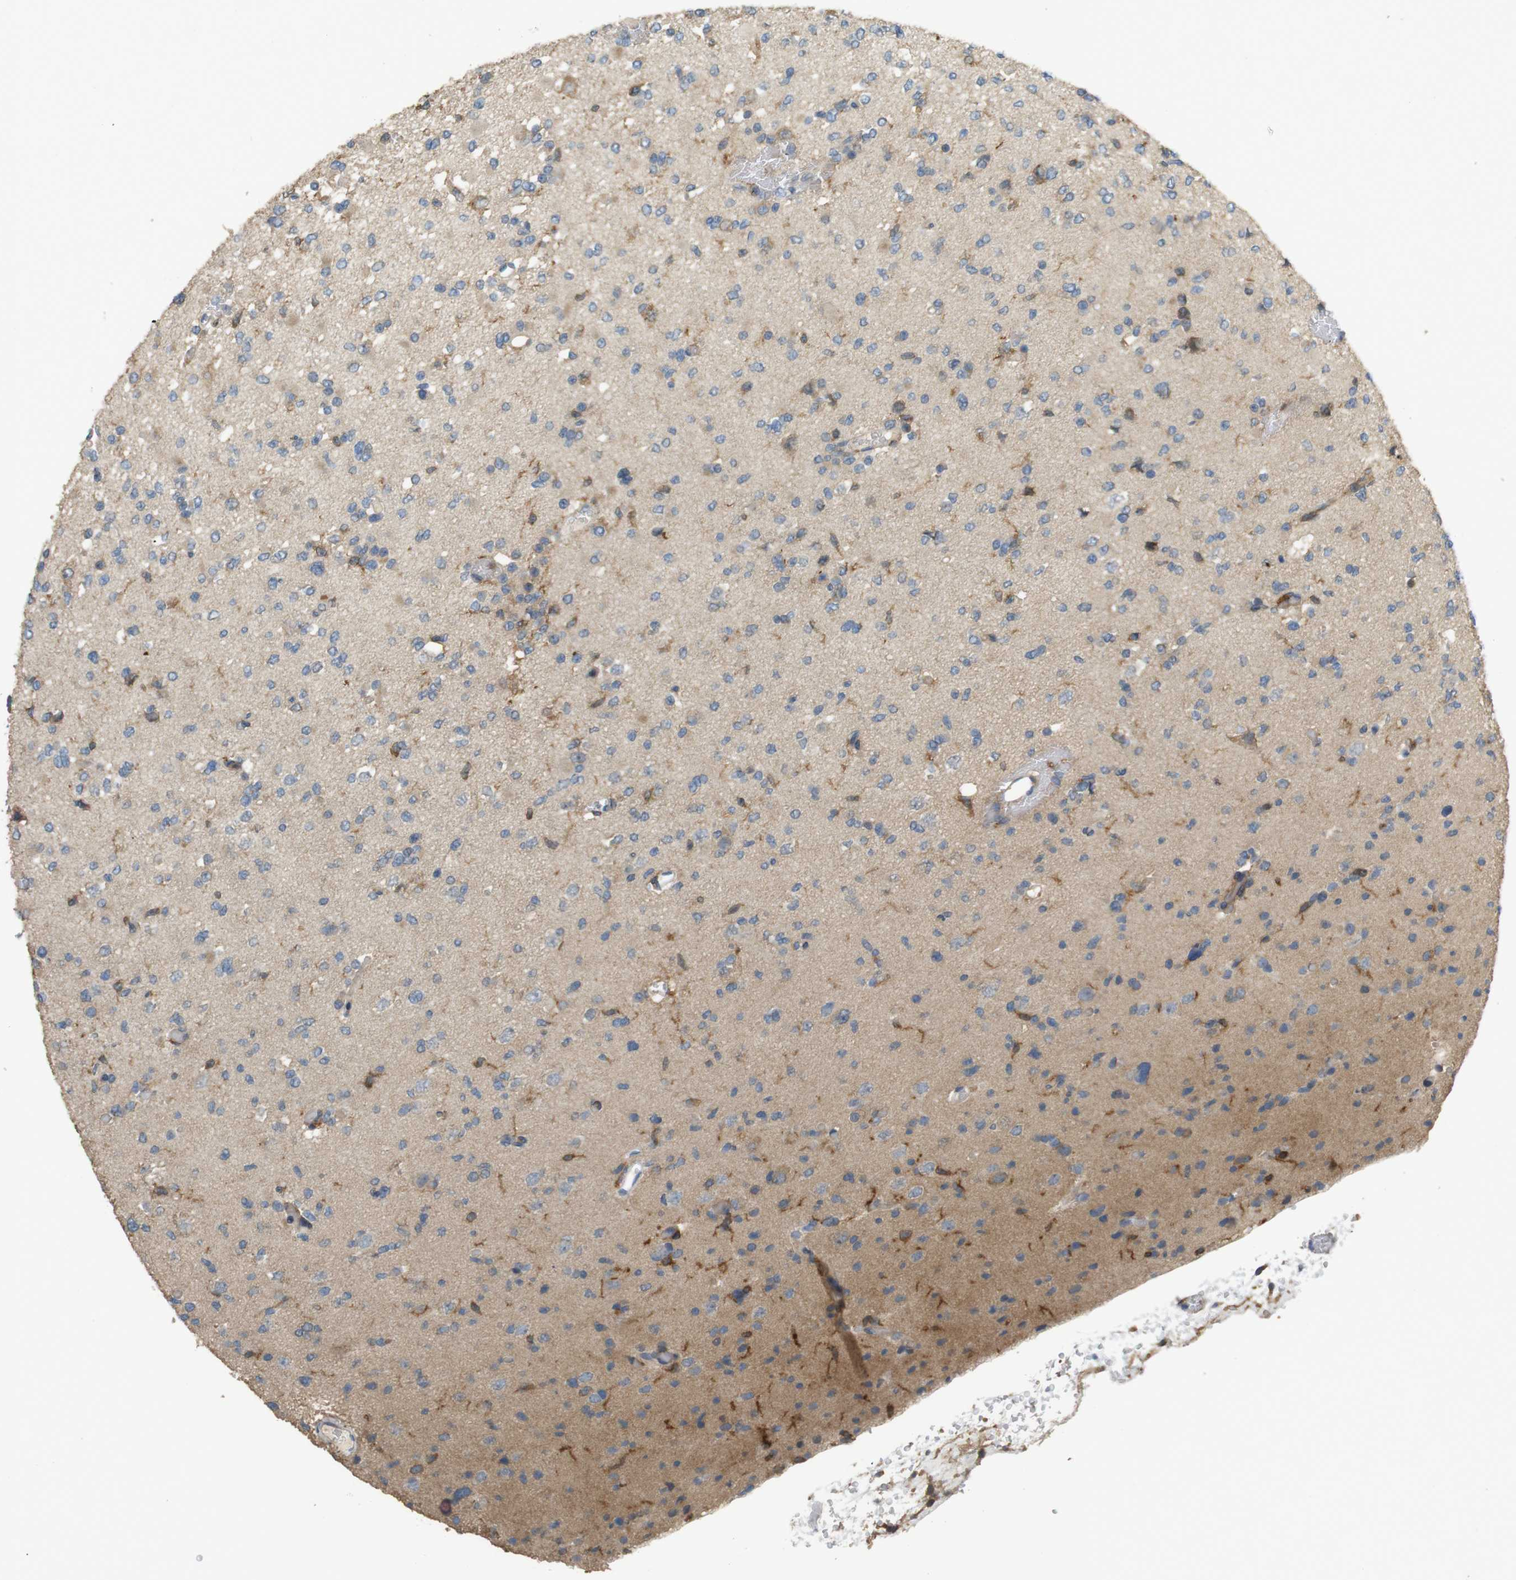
{"staining": {"intensity": "moderate", "quantity": "25%-75%", "location": "cytoplasmic/membranous"}, "tissue": "glioma", "cell_type": "Tumor cells", "image_type": "cancer", "snomed": [{"axis": "morphology", "description": "Glioma, malignant, Low grade"}, {"axis": "topography", "description": "Brain"}], "caption": "Protein expression analysis of human malignant glioma (low-grade) reveals moderate cytoplasmic/membranous staining in about 25%-75% of tumor cells.", "gene": "ARHGAP24", "patient": {"sex": "female", "age": 22}}